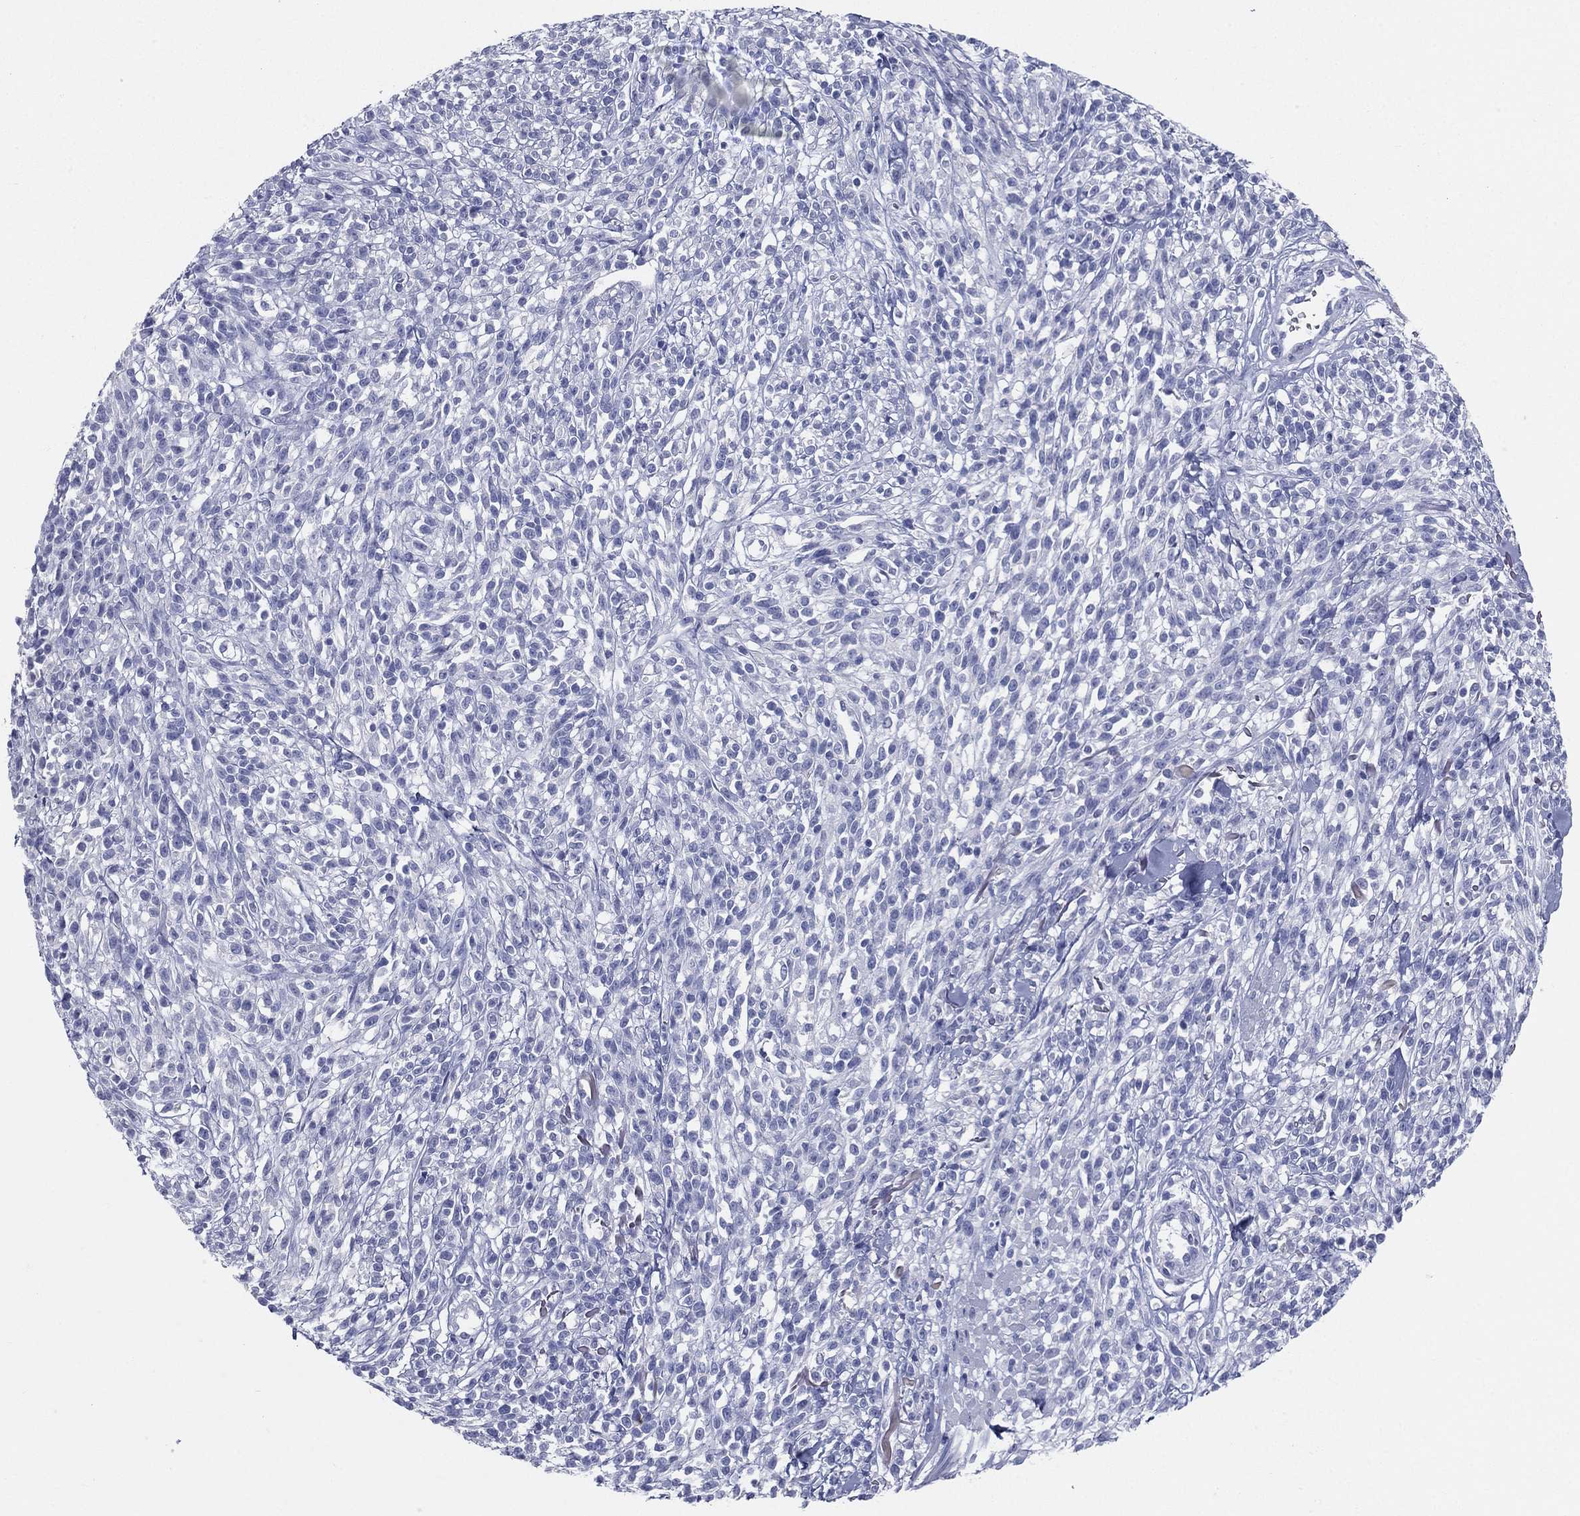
{"staining": {"intensity": "negative", "quantity": "none", "location": "none"}, "tissue": "melanoma", "cell_type": "Tumor cells", "image_type": "cancer", "snomed": [{"axis": "morphology", "description": "Malignant melanoma, NOS"}, {"axis": "topography", "description": "Skin"}, {"axis": "topography", "description": "Skin of trunk"}], "caption": "High power microscopy image of an immunohistochemistry (IHC) image of melanoma, revealing no significant staining in tumor cells.", "gene": "STS", "patient": {"sex": "male", "age": 74}}